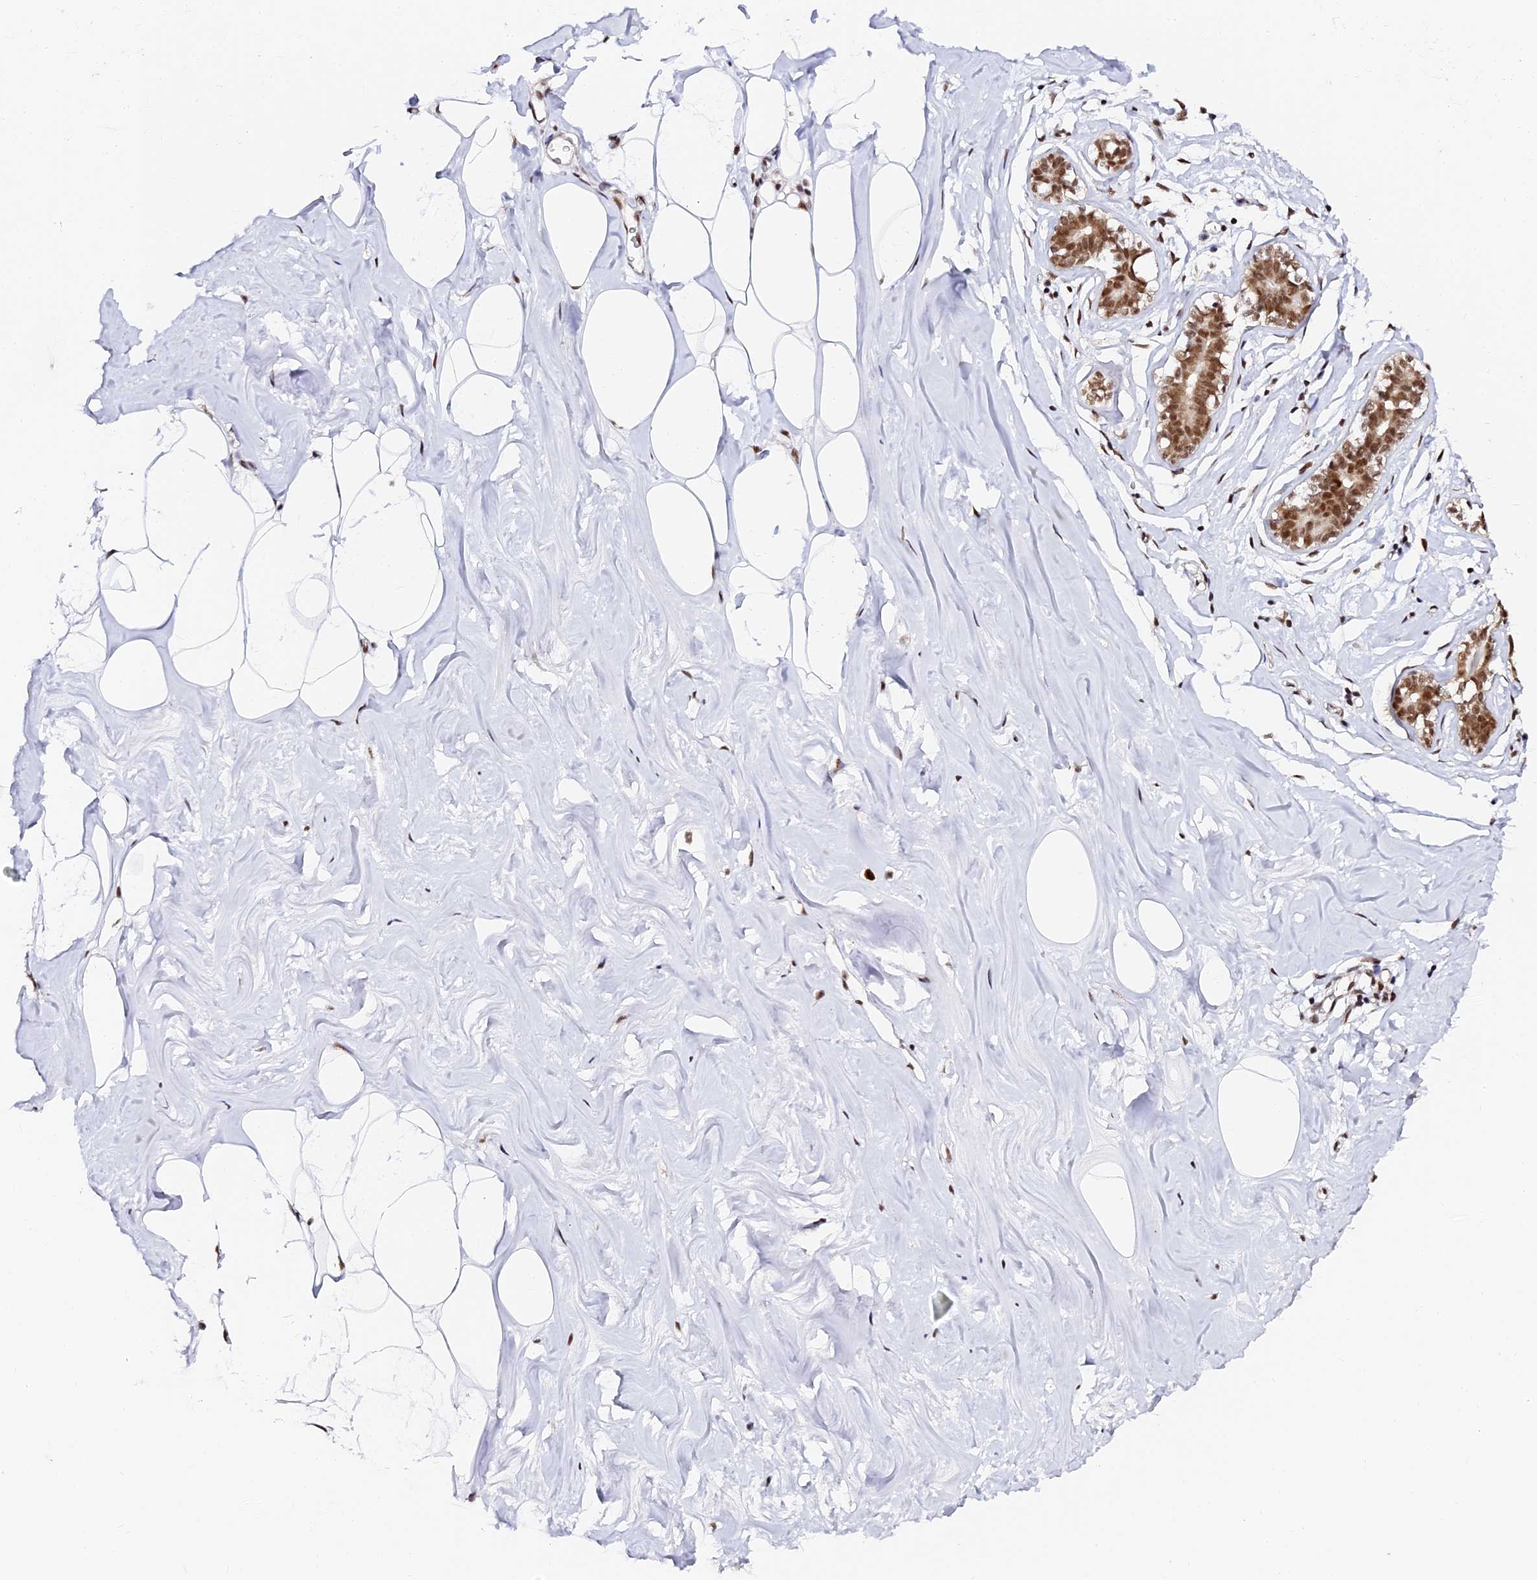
{"staining": {"intensity": "strong", "quantity": ">75%", "location": "nuclear"}, "tissue": "adipose tissue", "cell_type": "Adipocytes", "image_type": "normal", "snomed": [{"axis": "morphology", "description": "Normal tissue, NOS"}, {"axis": "morphology", "description": "Fibrosis, NOS"}, {"axis": "topography", "description": "Breast"}, {"axis": "topography", "description": "Adipose tissue"}], "caption": "Immunohistochemical staining of unremarkable adipose tissue demonstrates >75% levels of strong nuclear protein staining in approximately >75% of adipocytes. The staining is performed using DAB (3,3'-diaminobenzidine) brown chromogen to label protein expression. The nuclei are counter-stained blue using hematoxylin.", "gene": "MCRS1", "patient": {"sex": "female", "age": 39}}